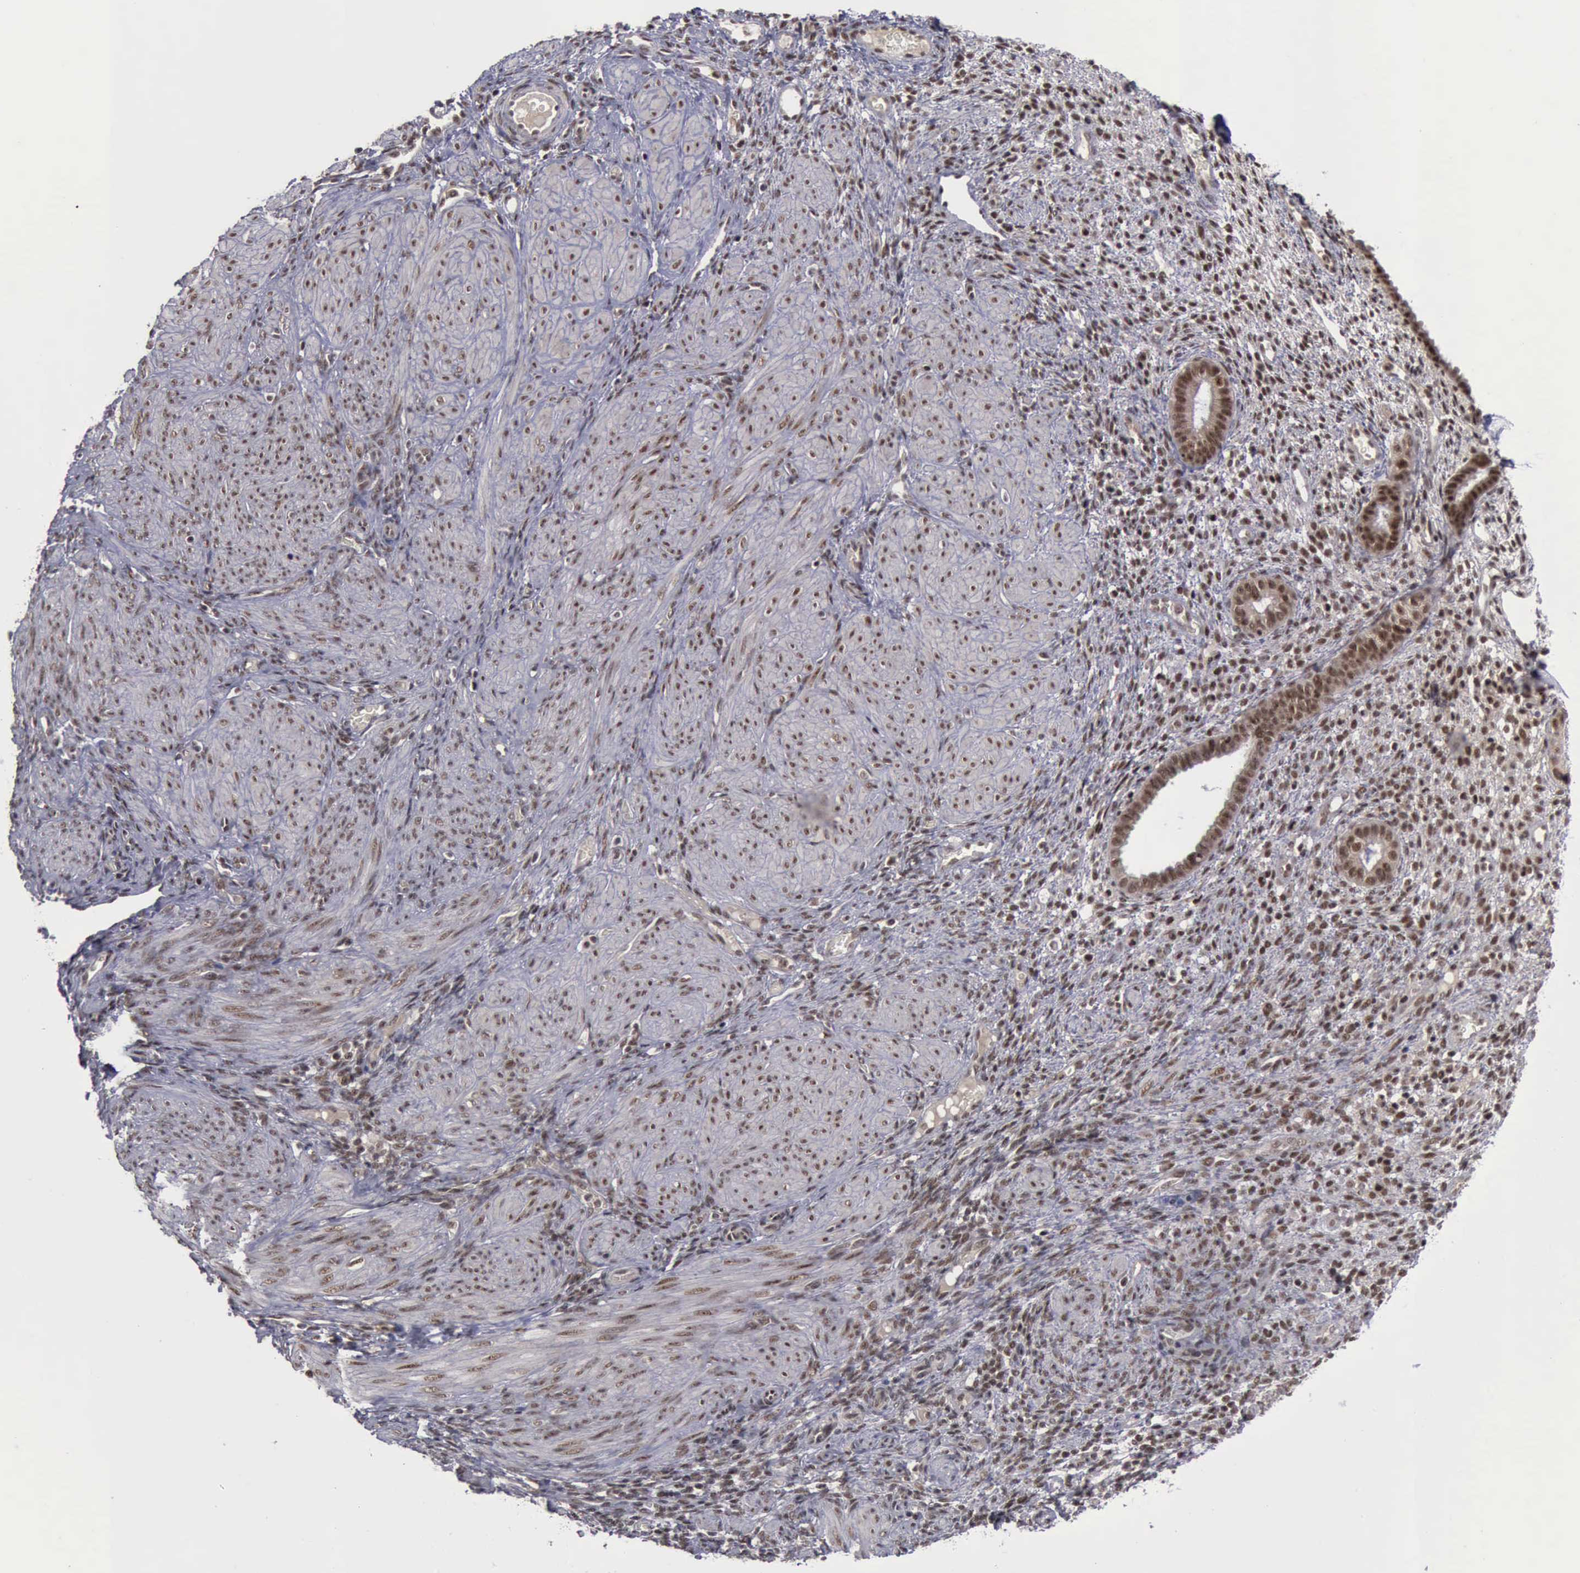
{"staining": {"intensity": "strong", "quantity": ">75%", "location": "cytoplasmic/membranous,nuclear"}, "tissue": "endometrium", "cell_type": "Cells in endometrial stroma", "image_type": "normal", "snomed": [{"axis": "morphology", "description": "Normal tissue, NOS"}, {"axis": "topography", "description": "Endometrium"}], "caption": "Endometrium stained for a protein displays strong cytoplasmic/membranous,nuclear positivity in cells in endometrial stroma.", "gene": "ATM", "patient": {"sex": "female", "age": 72}}